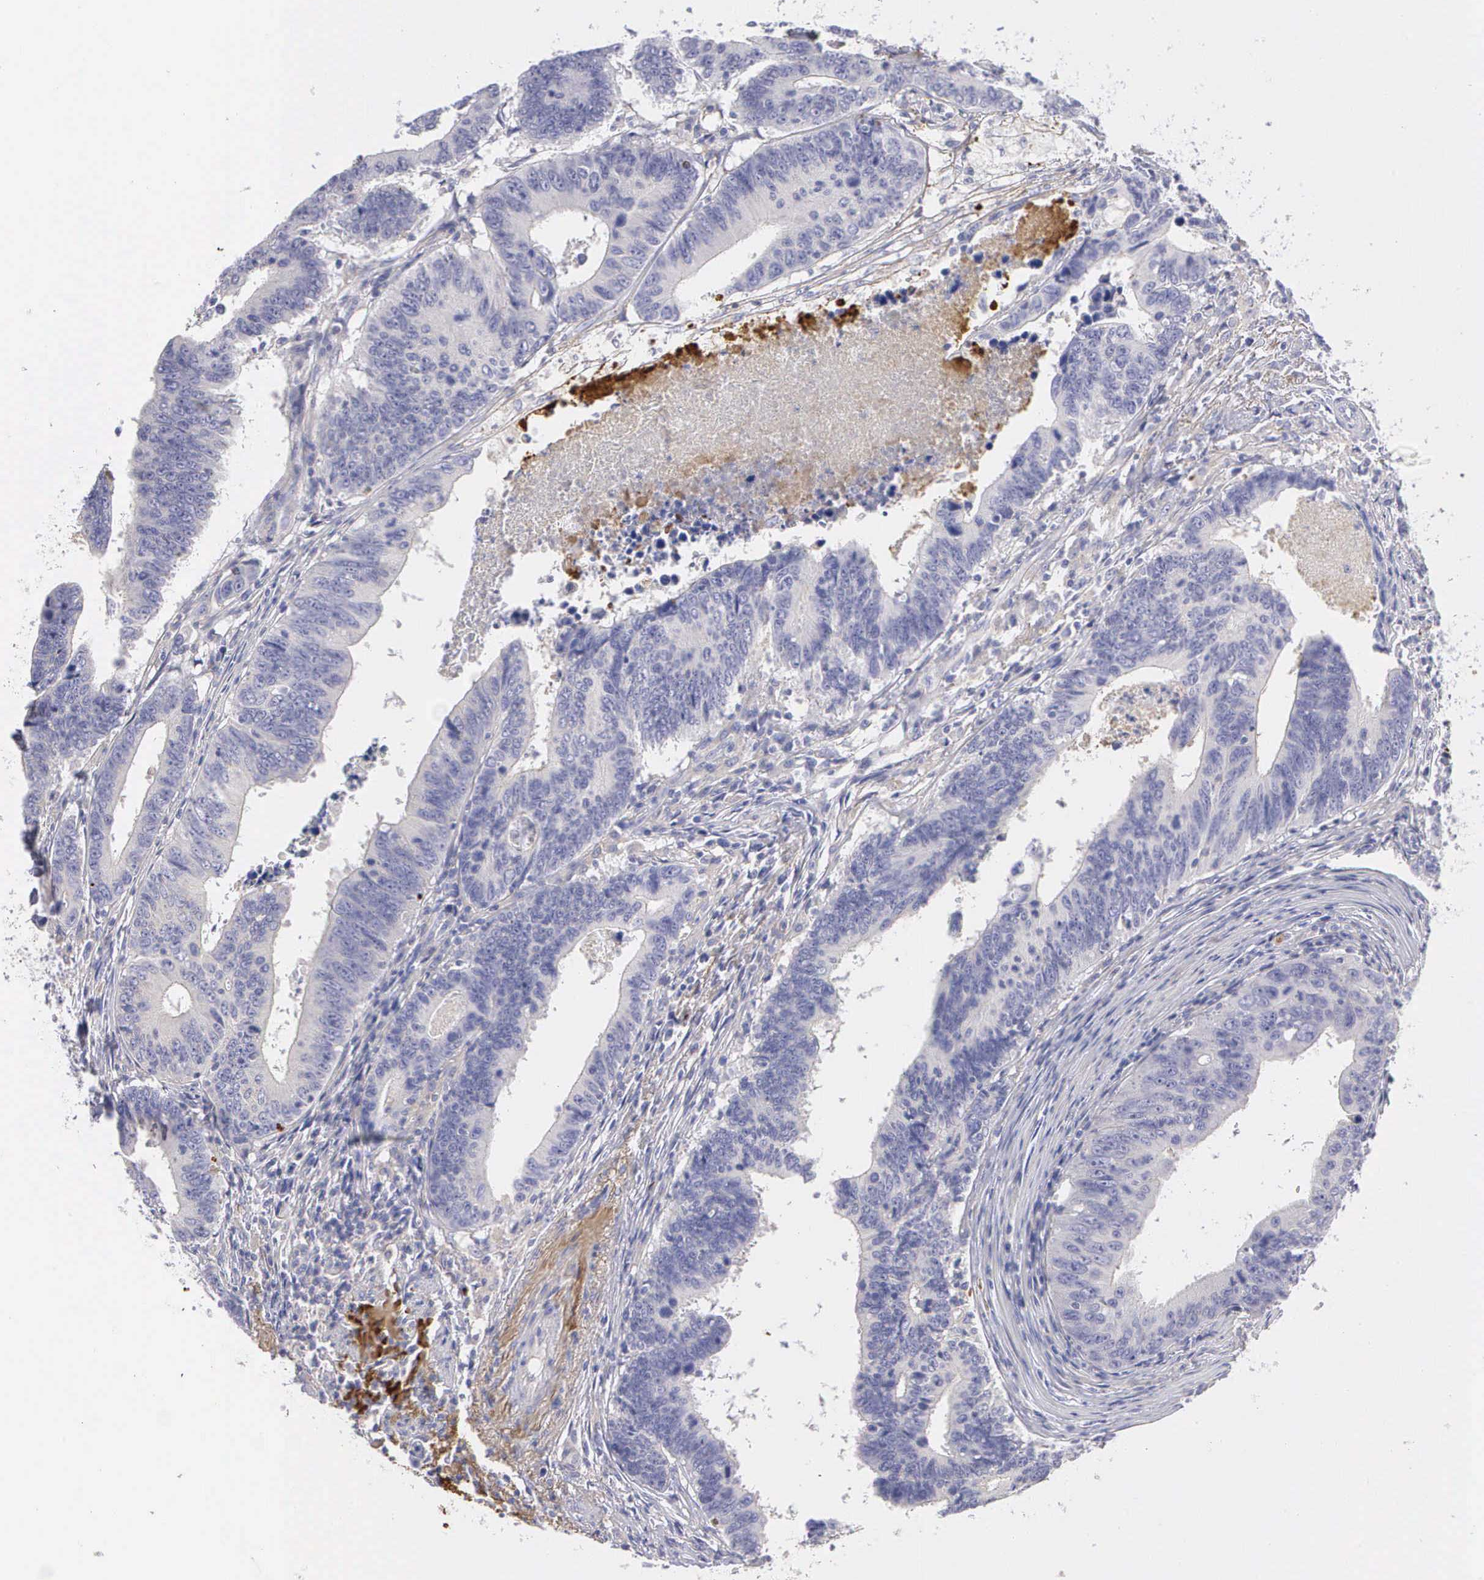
{"staining": {"intensity": "negative", "quantity": "none", "location": "none"}, "tissue": "colorectal cancer", "cell_type": "Tumor cells", "image_type": "cancer", "snomed": [{"axis": "morphology", "description": "Adenocarcinoma, NOS"}, {"axis": "topography", "description": "Colon"}], "caption": "Histopathology image shows no protein positivity in tumor cells of colorectal adenocarcinoma tissue. (Stains: DAB (3,3'-diaminobenzidine) immunohistochemistry (IHC) with hematoxylin counter stain, Microscopy: brightfield microscopy at high magnification).", "gene": "CLU", "patient": {"sex": "female", "age": 78}}